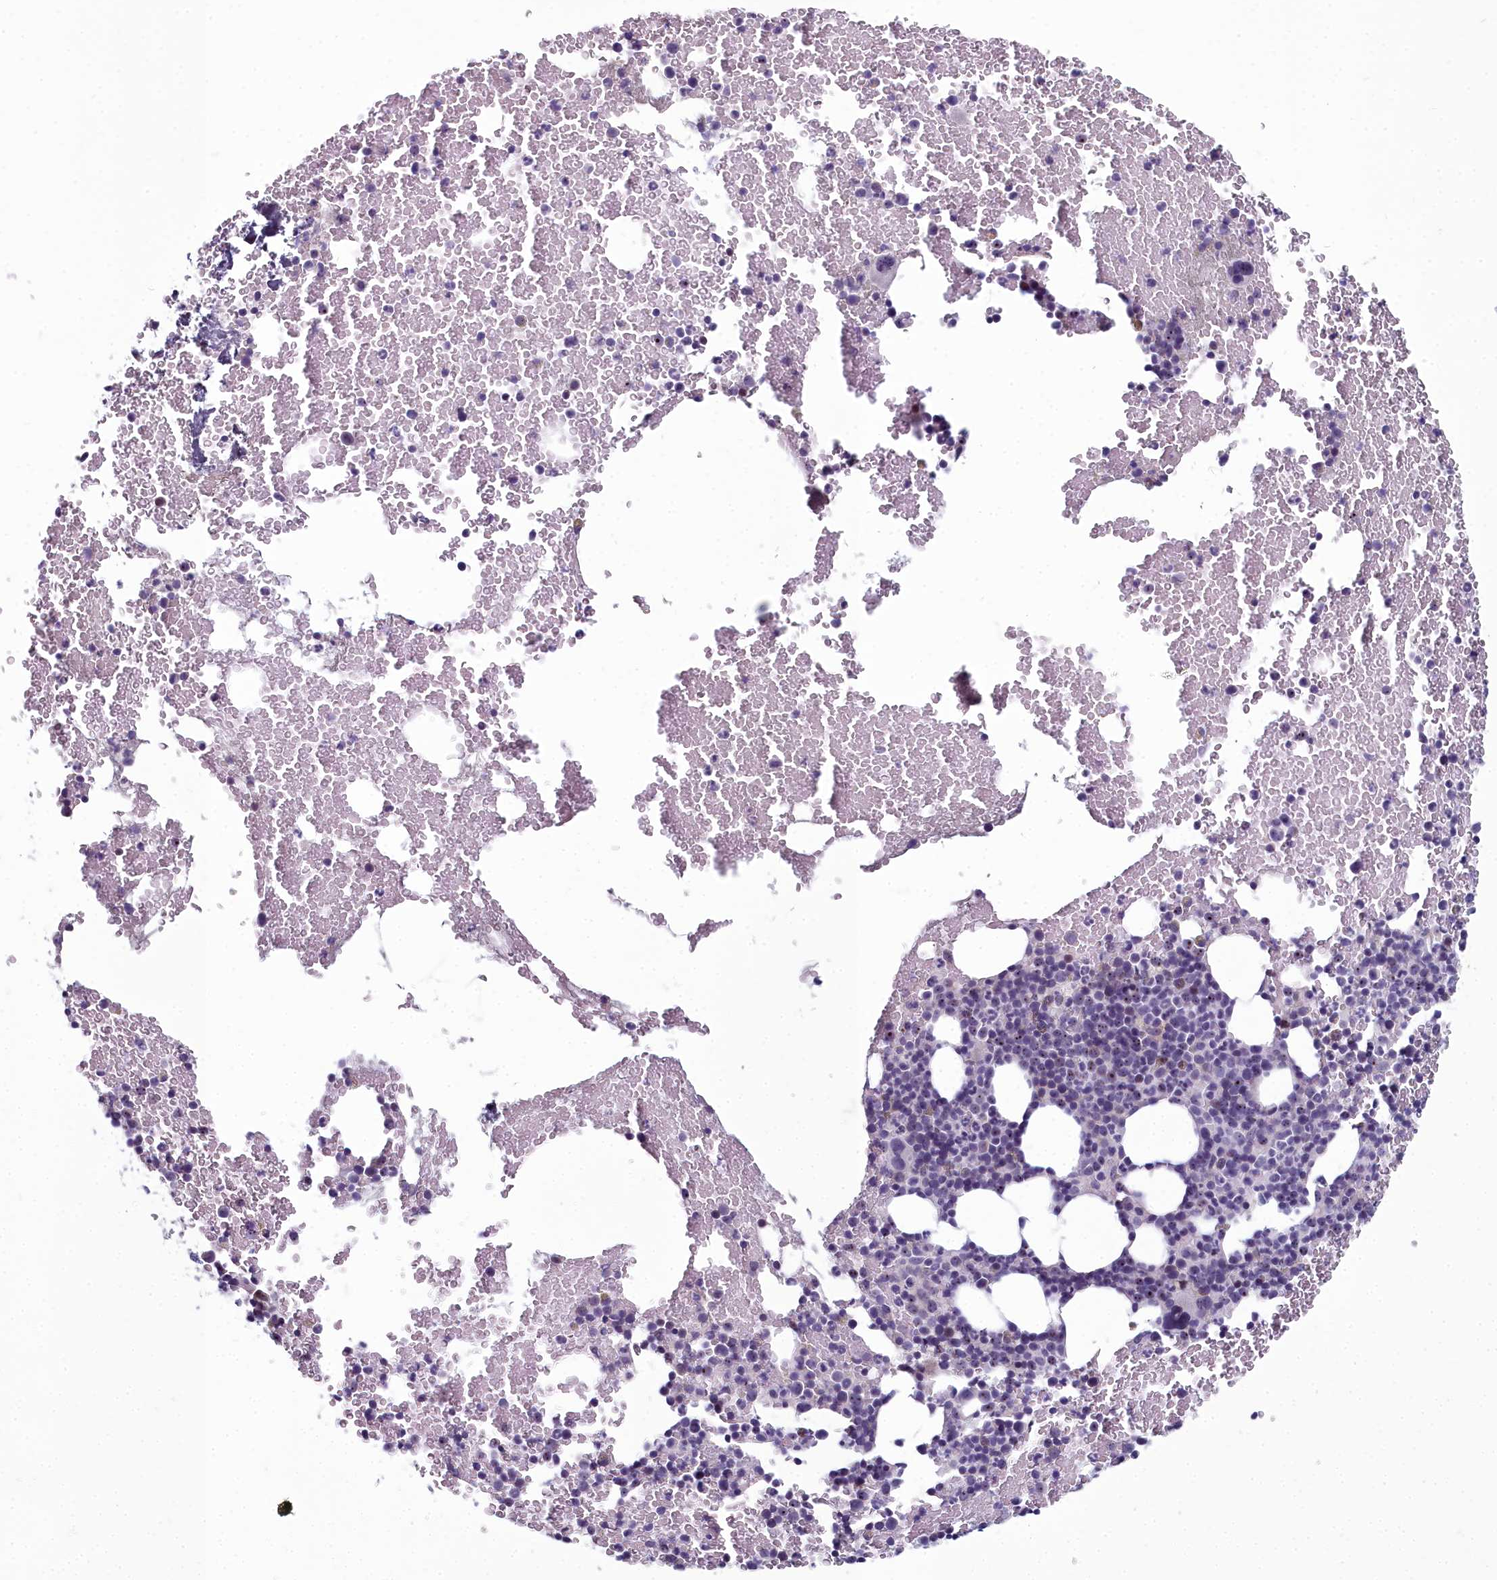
{"staining": {"intensity": "negative", "quantity": "none", "location": "none"}, "tissue": "bone marrow", "cell_type": "Hematopoietic cells", "image_type": "normal", "snomed": [{"axis": "morphology", "description": "Normal tissue, NOS"}, {"axis": "topography", "description": "Bone marrow"}], "caption": "IHC image of normal bone marrow: bone marrow stained with DAB (3,3'-diaminobenzidine) reveals no significant protein staining in hematopoietic cells. Nuclei are stained in blue.", "gene": "INSYN2A", "patient": {"sex": "male", "age": 57}}